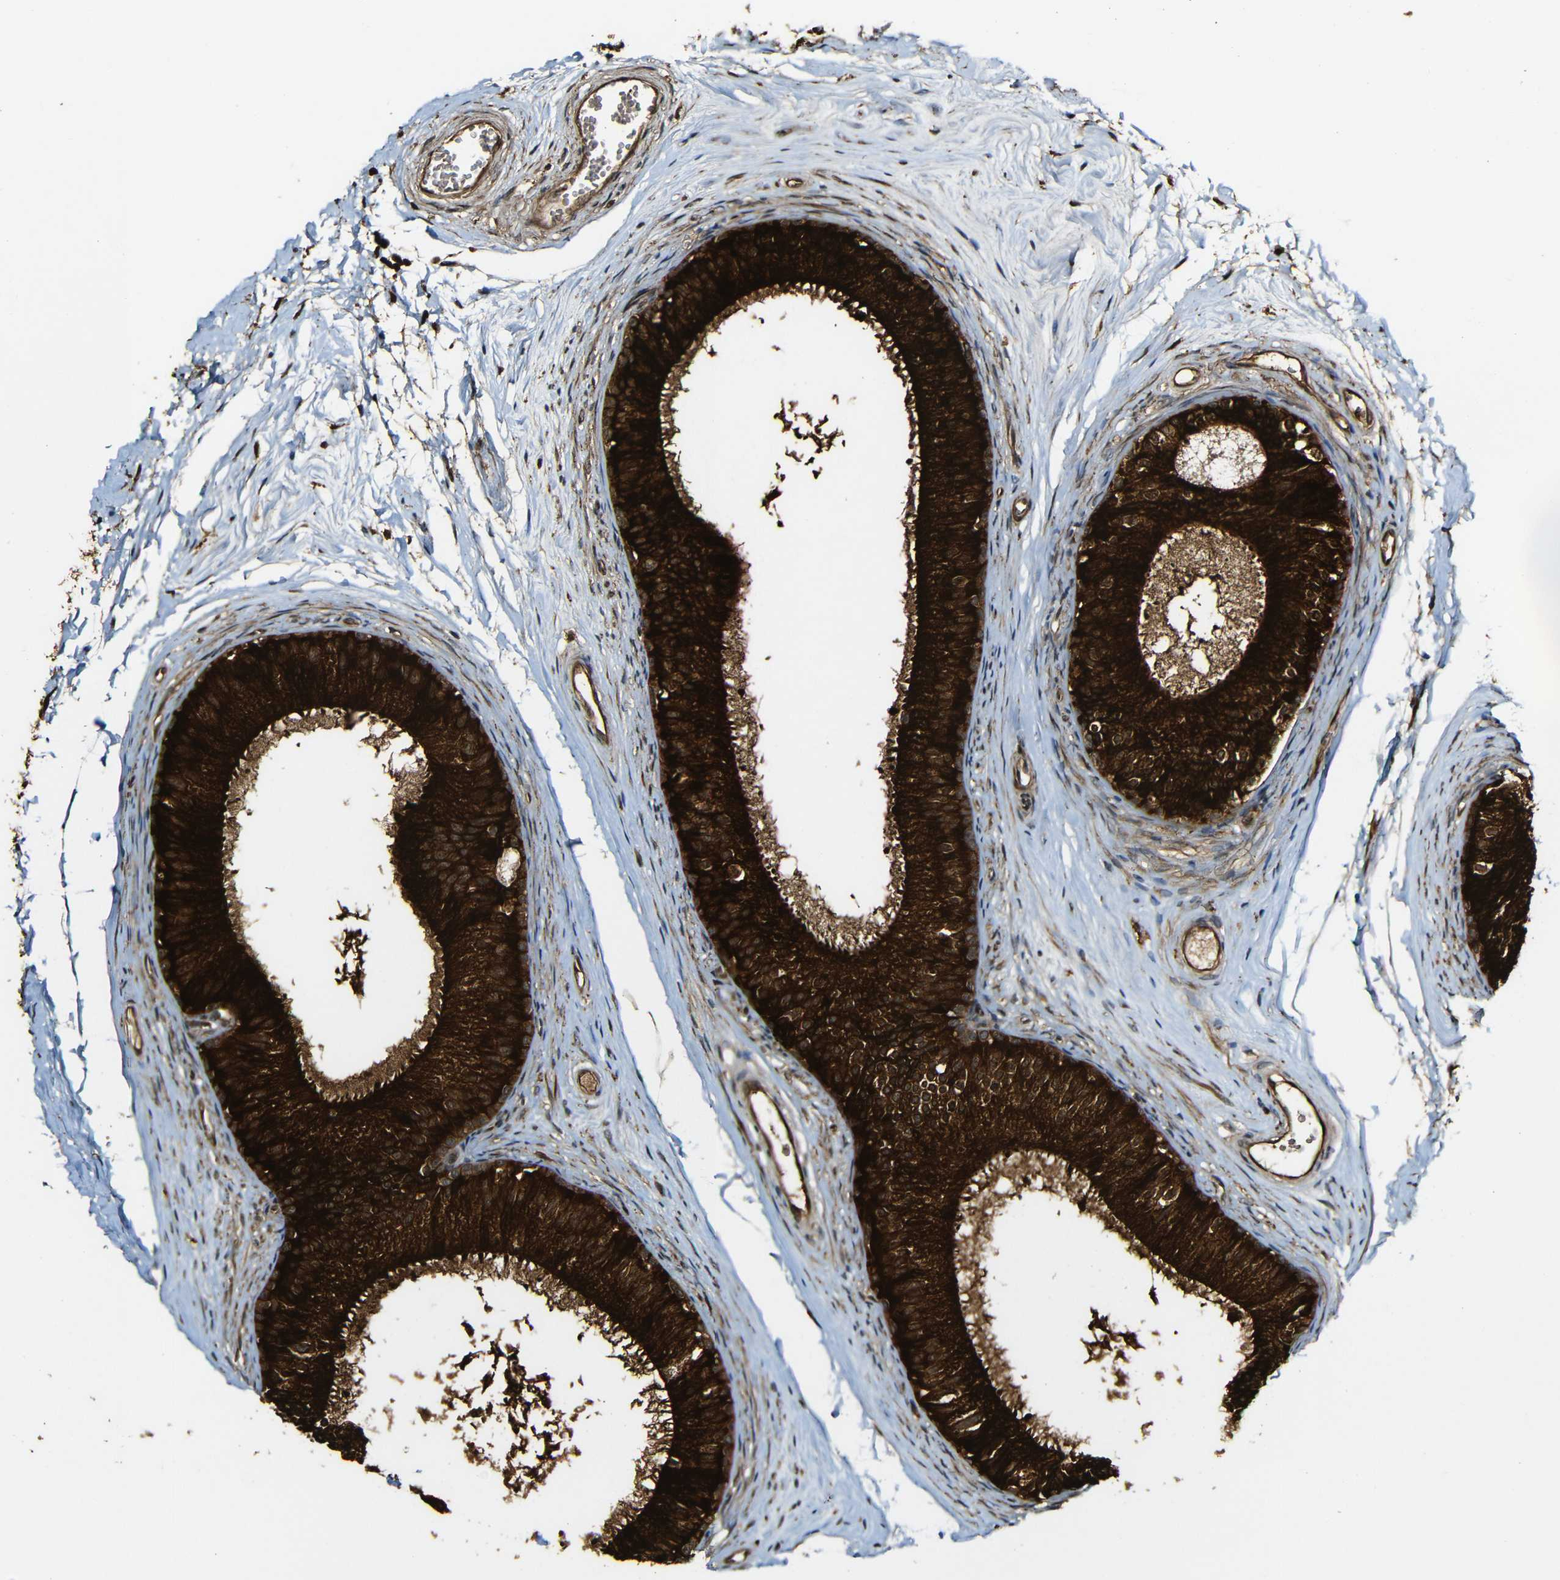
{"staining": {"intensity": "strong", "quantity": ">75%", "location": "cytoplasmic/membranous"}, "tissue": "epididymis", "cell_type": "Glandular cells", "image_type": "normal", "snomed": [{"axis": "morphology", "description": "Normal tissue, NOS"}, {"axis": "topography", "description": "Epididymis"}], "caption": "An image of human epididymis stained for a protein exhibits strong cytoplasmic/membranous brown staining in glandular cells. (DAB = brown stain, brightfield microscopy at high magnification).", "gene": "CASP8", "patient": {"sex": "male", "age": 56}}